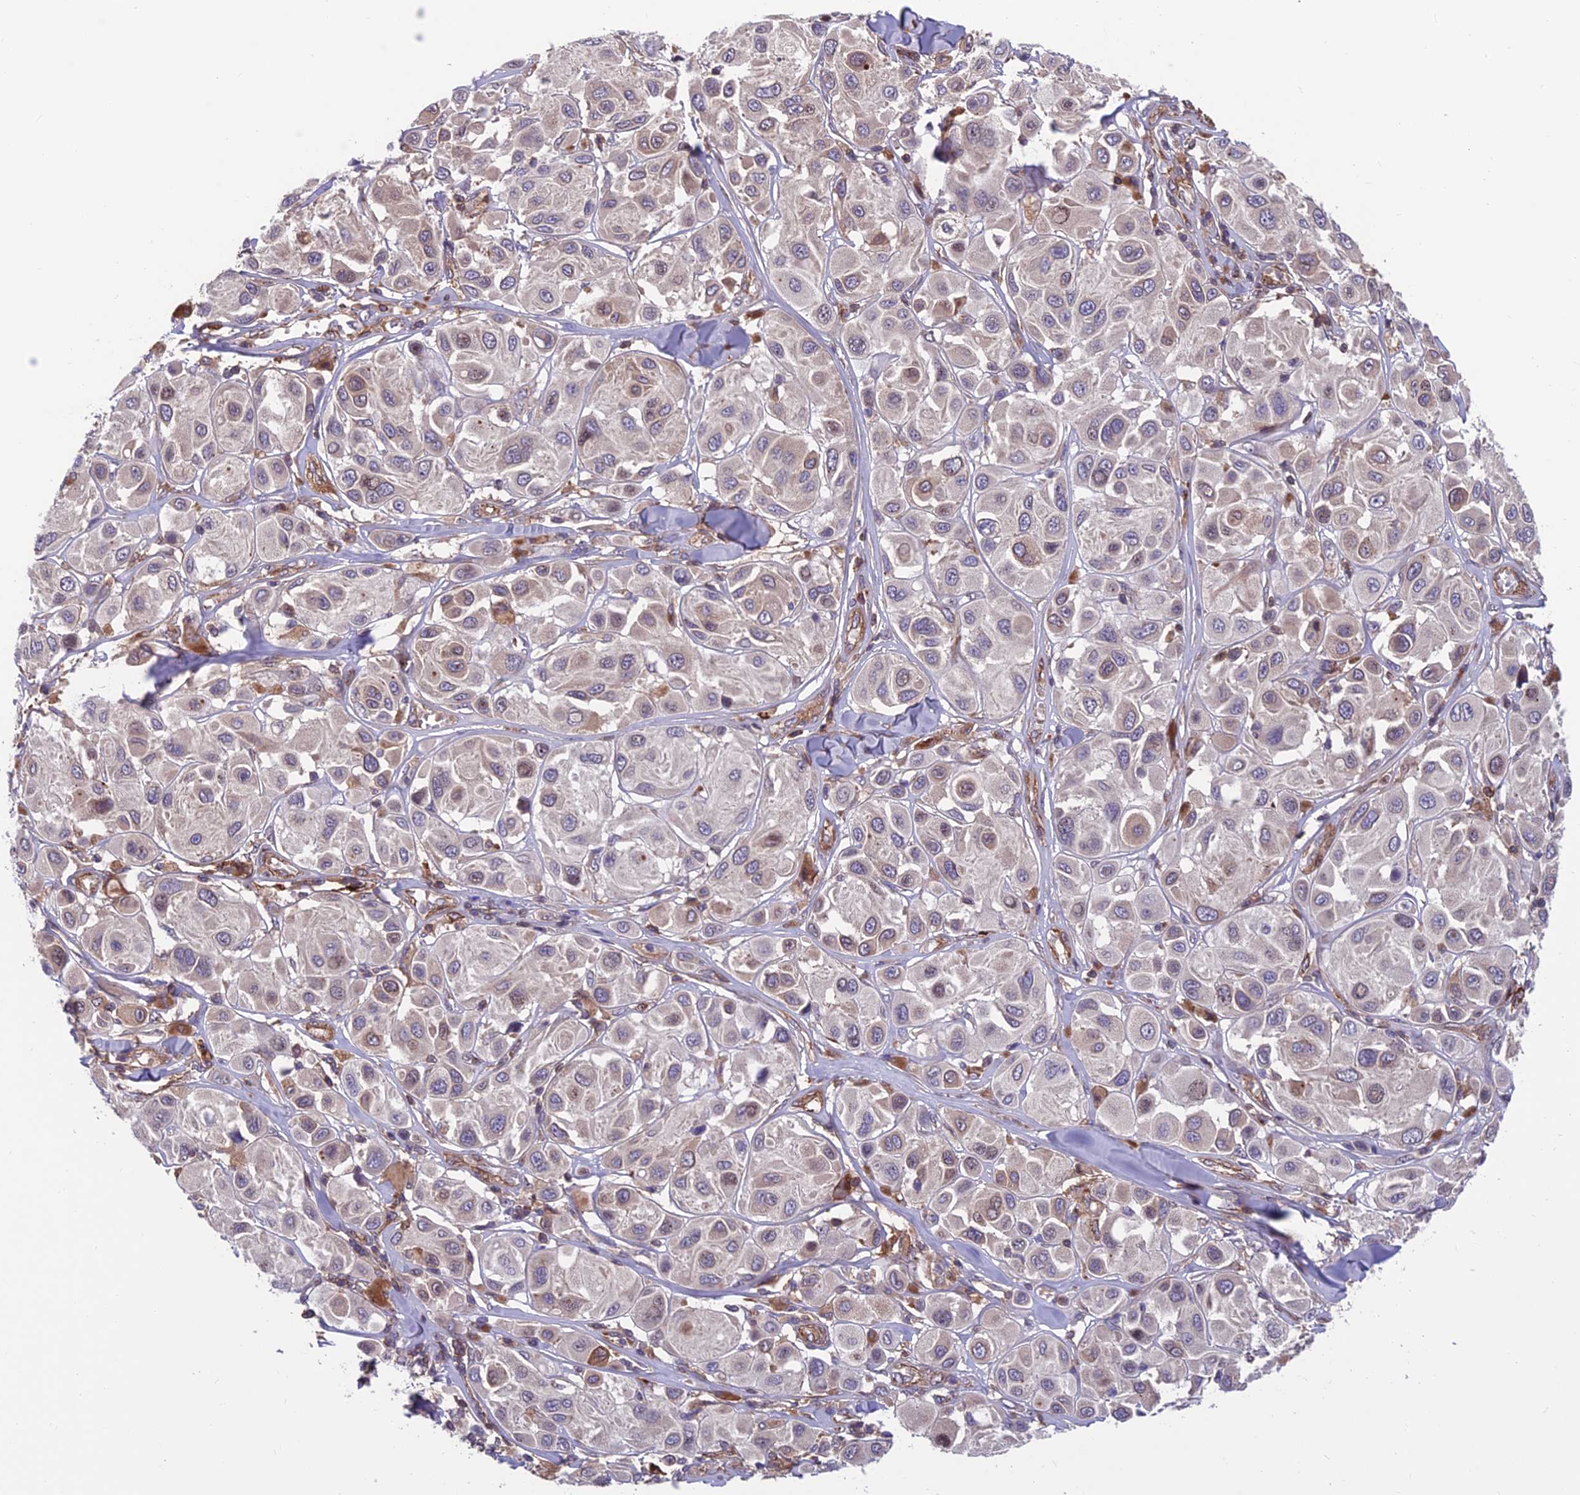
{"staining": {"intensity": "negative", "quantity": "none", "location": "none"}, "tissue": "melanoma", "cell_type": "Tumor cells", "image_type": "cancer", "snomed": [{"axis": "morphology", "description": "Malignant melanoma, Metastatic site"}, {"axis": "topography", "description": "Skin"}], "caption": "Micrograph shows no significant protein positivity in tumor cells of malignant melanoma (metastatic site). (DAB (3,3'-diaminobenzidine) IHC visualized using brightfield microscopy, high magnification).", "gene": "RTN4RL1", "patient": {"sex": "male", "age": 41}}